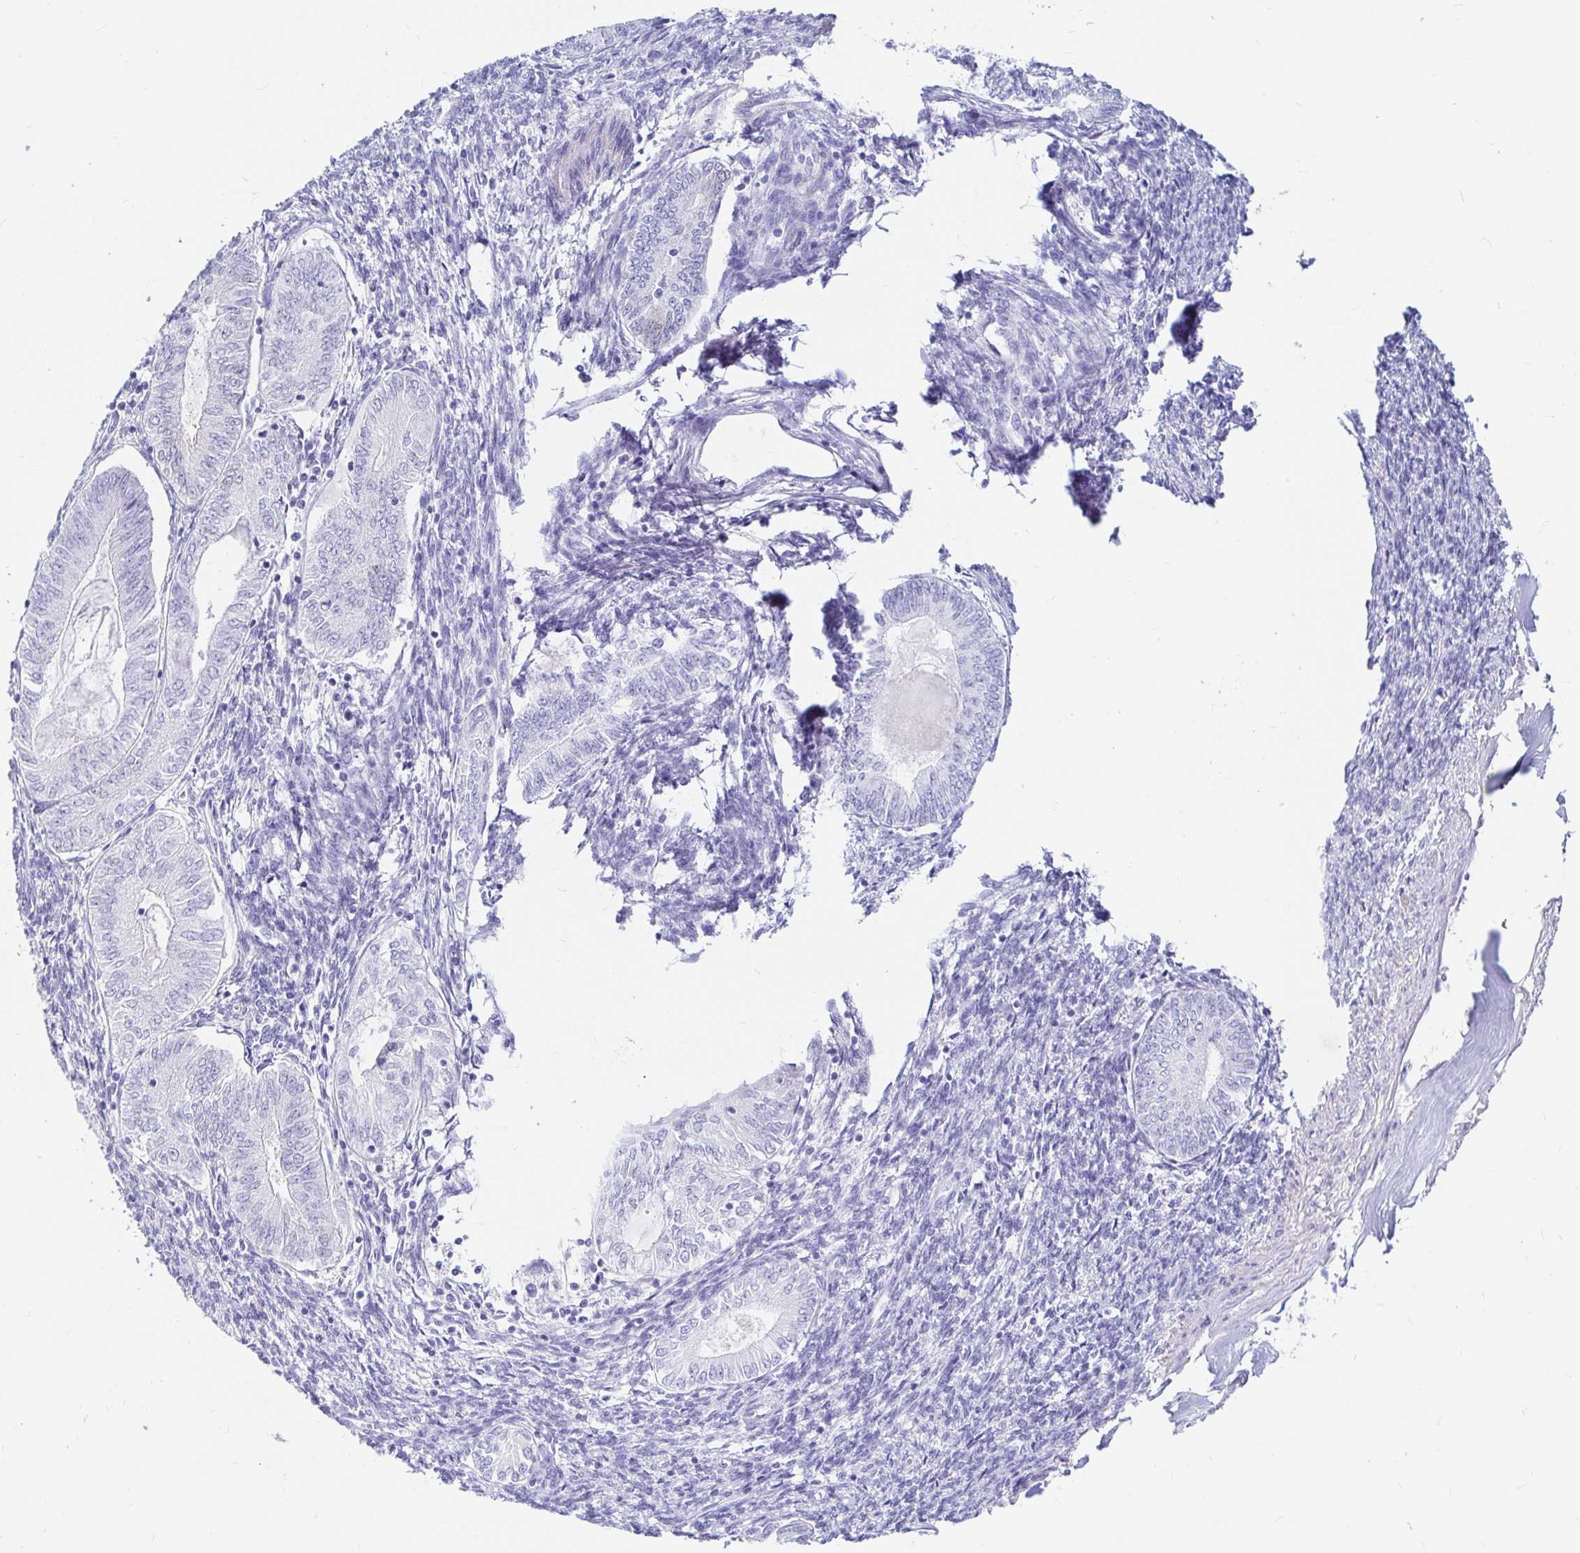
{"staining": {"intensity": "negative", "quantity": "none", "location": "none"}, "tissue": "endometrial cancer", "cell_type": "Tumor cells", "image_type": "cancer", "snomed": [{"axis": "morphology", "description": "Carcinoma, NOS"}, {"axis": "topography", "description": "Uterus"}], "caption": "Histopathology image shows no protein staining in tumor cells of carcinoma (endometrial) tissue.", "gene": "PPP1R1B", "patient": {"sex": "female", "age": 76}}